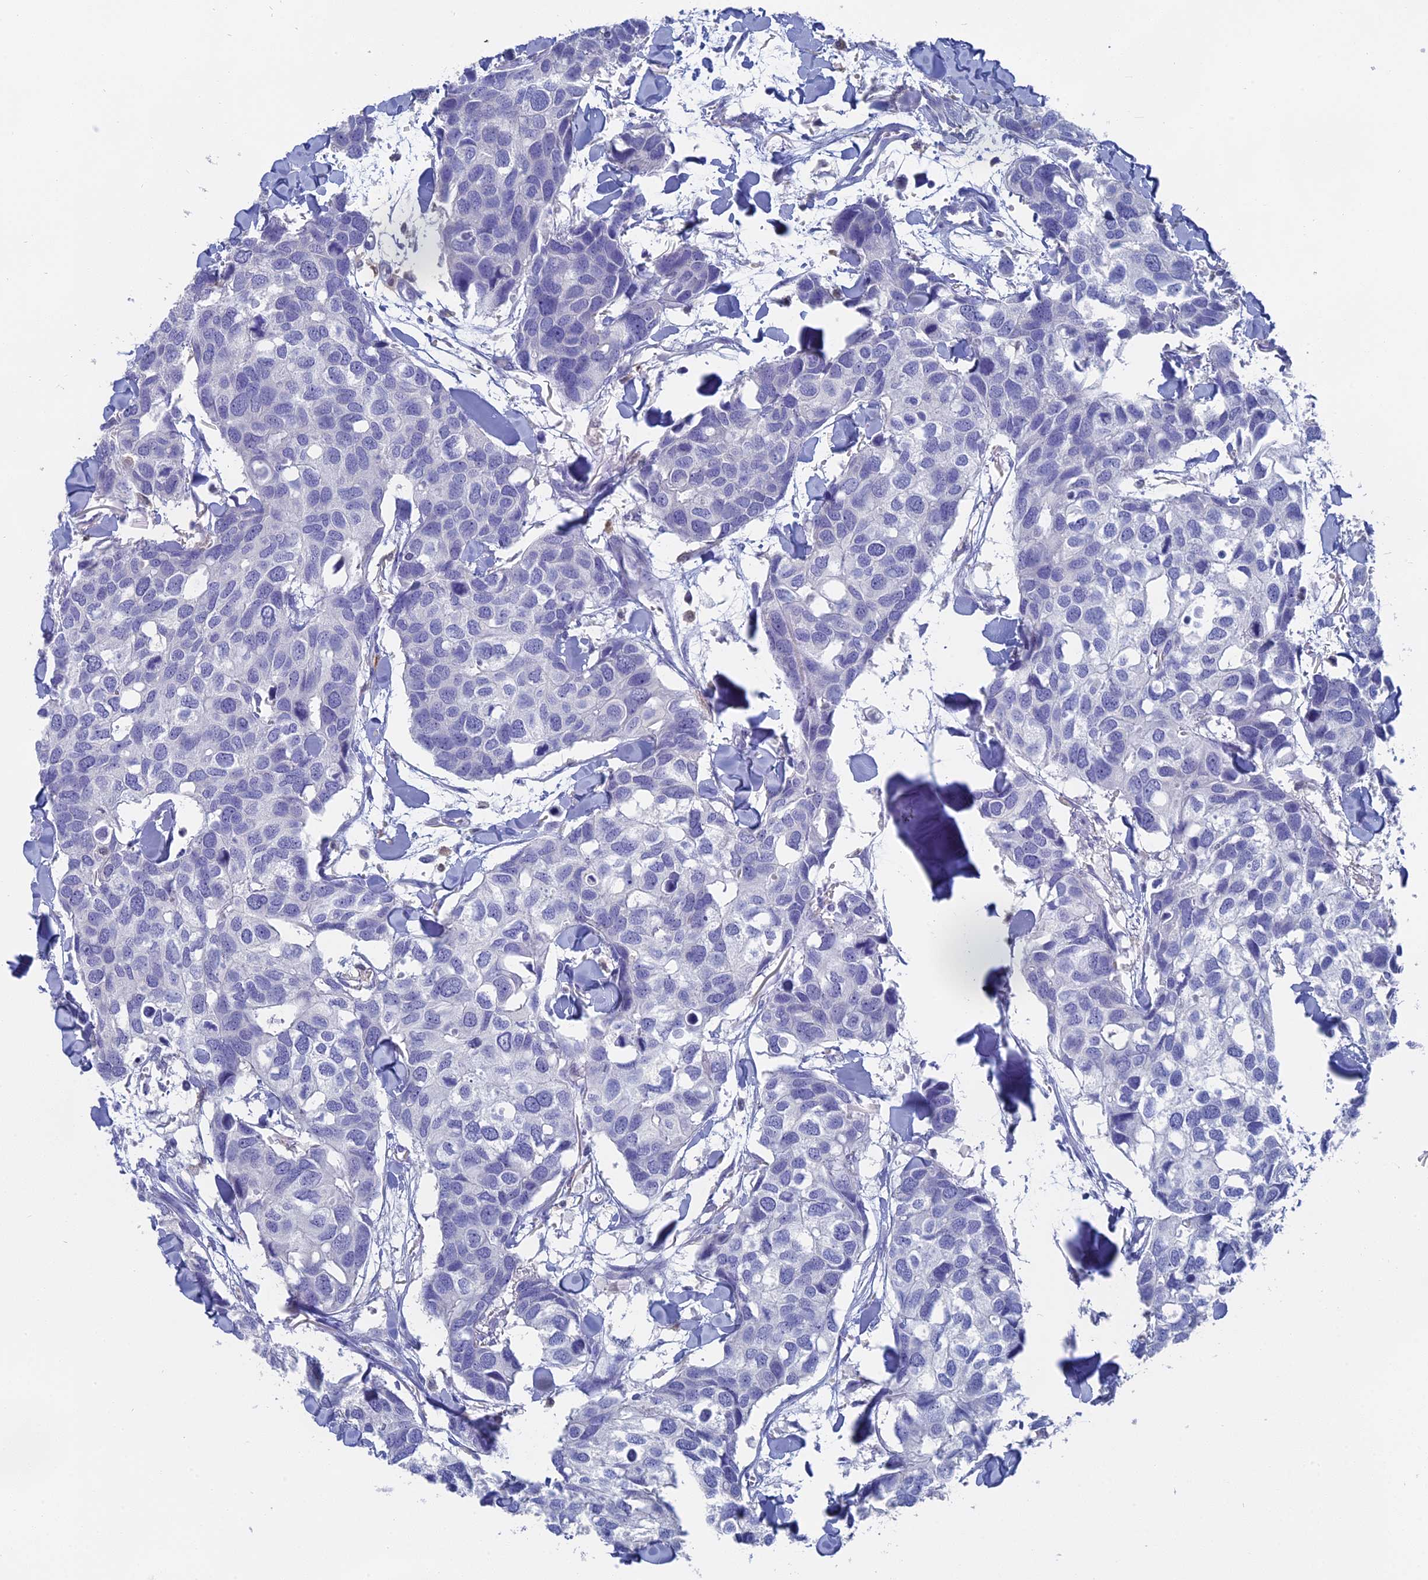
{"staining": {"intensity": "negative", "quantity": "none", "location": "none"}, "tissue": "breast cancer", "cell_type": "Tumor cells", "image_type": "cancer", "snomed": [{"axis": "morphology", "description": "Duct carcinoma"}, {"axis": "topography", "description": "Breast"}], "caption": "Immunohistochemical staining of breast cancer shows no significant positivity in tumor cells.", "gene": "NCF4", "patient": {"sex": "female", "age": 83}}